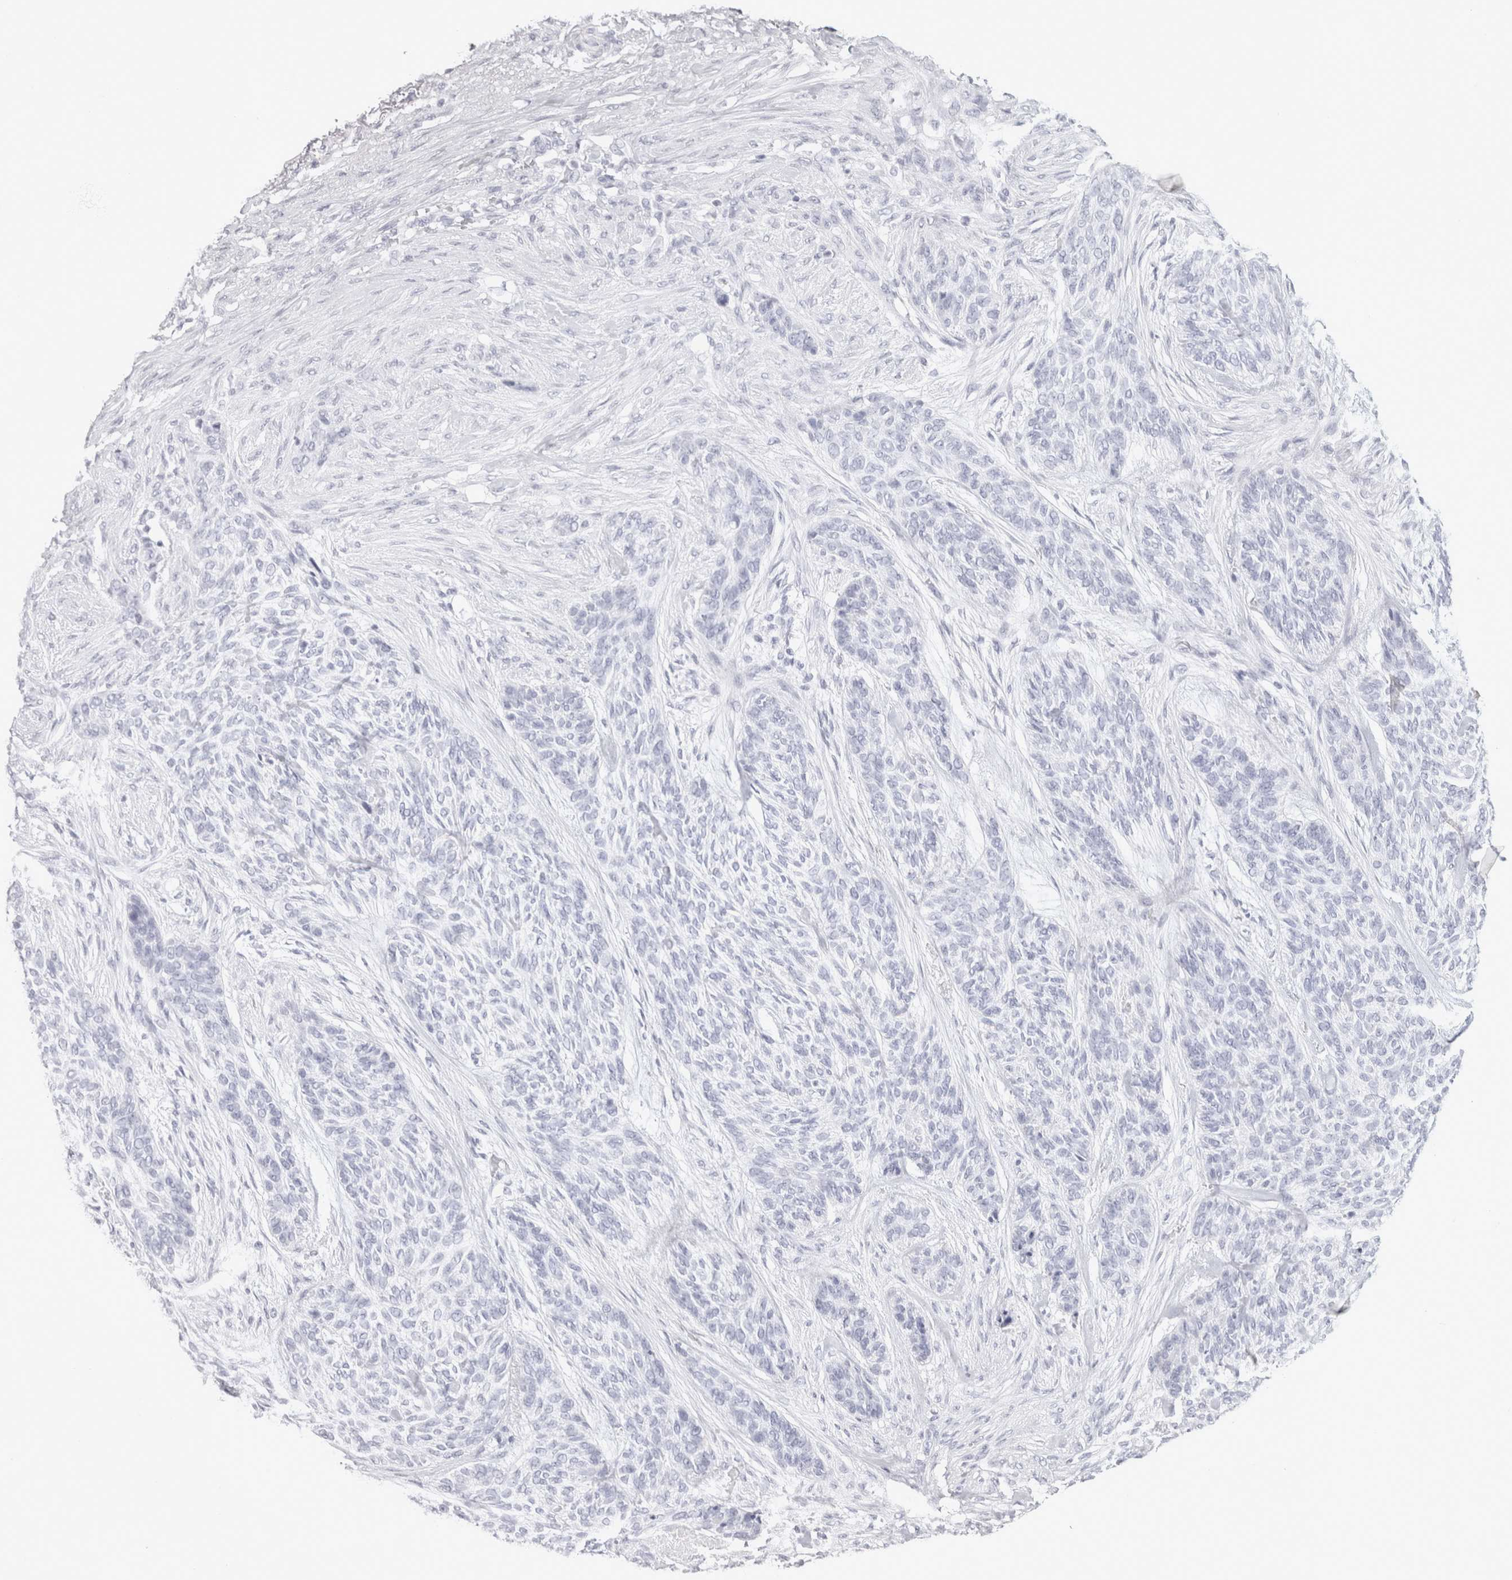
{"staining": {"intensity": "negative", "quantity": "none", "location": "none"}, "tissue": "skin cancer", "cell_type": "Tumor cells", "image_type": "cancer", "snomed": [{"axis": "morphology", "description": "Basal cell carcinoma"}, {"axis": "topography", "description": "Skin"}], "caption": "An immunohistochemistry micrograph of skin cancer is shown. There is no staining in tumor cells of skin cancer.", "gene": "GARIN1A", "patient": {"sex": "male", "age": 55}}